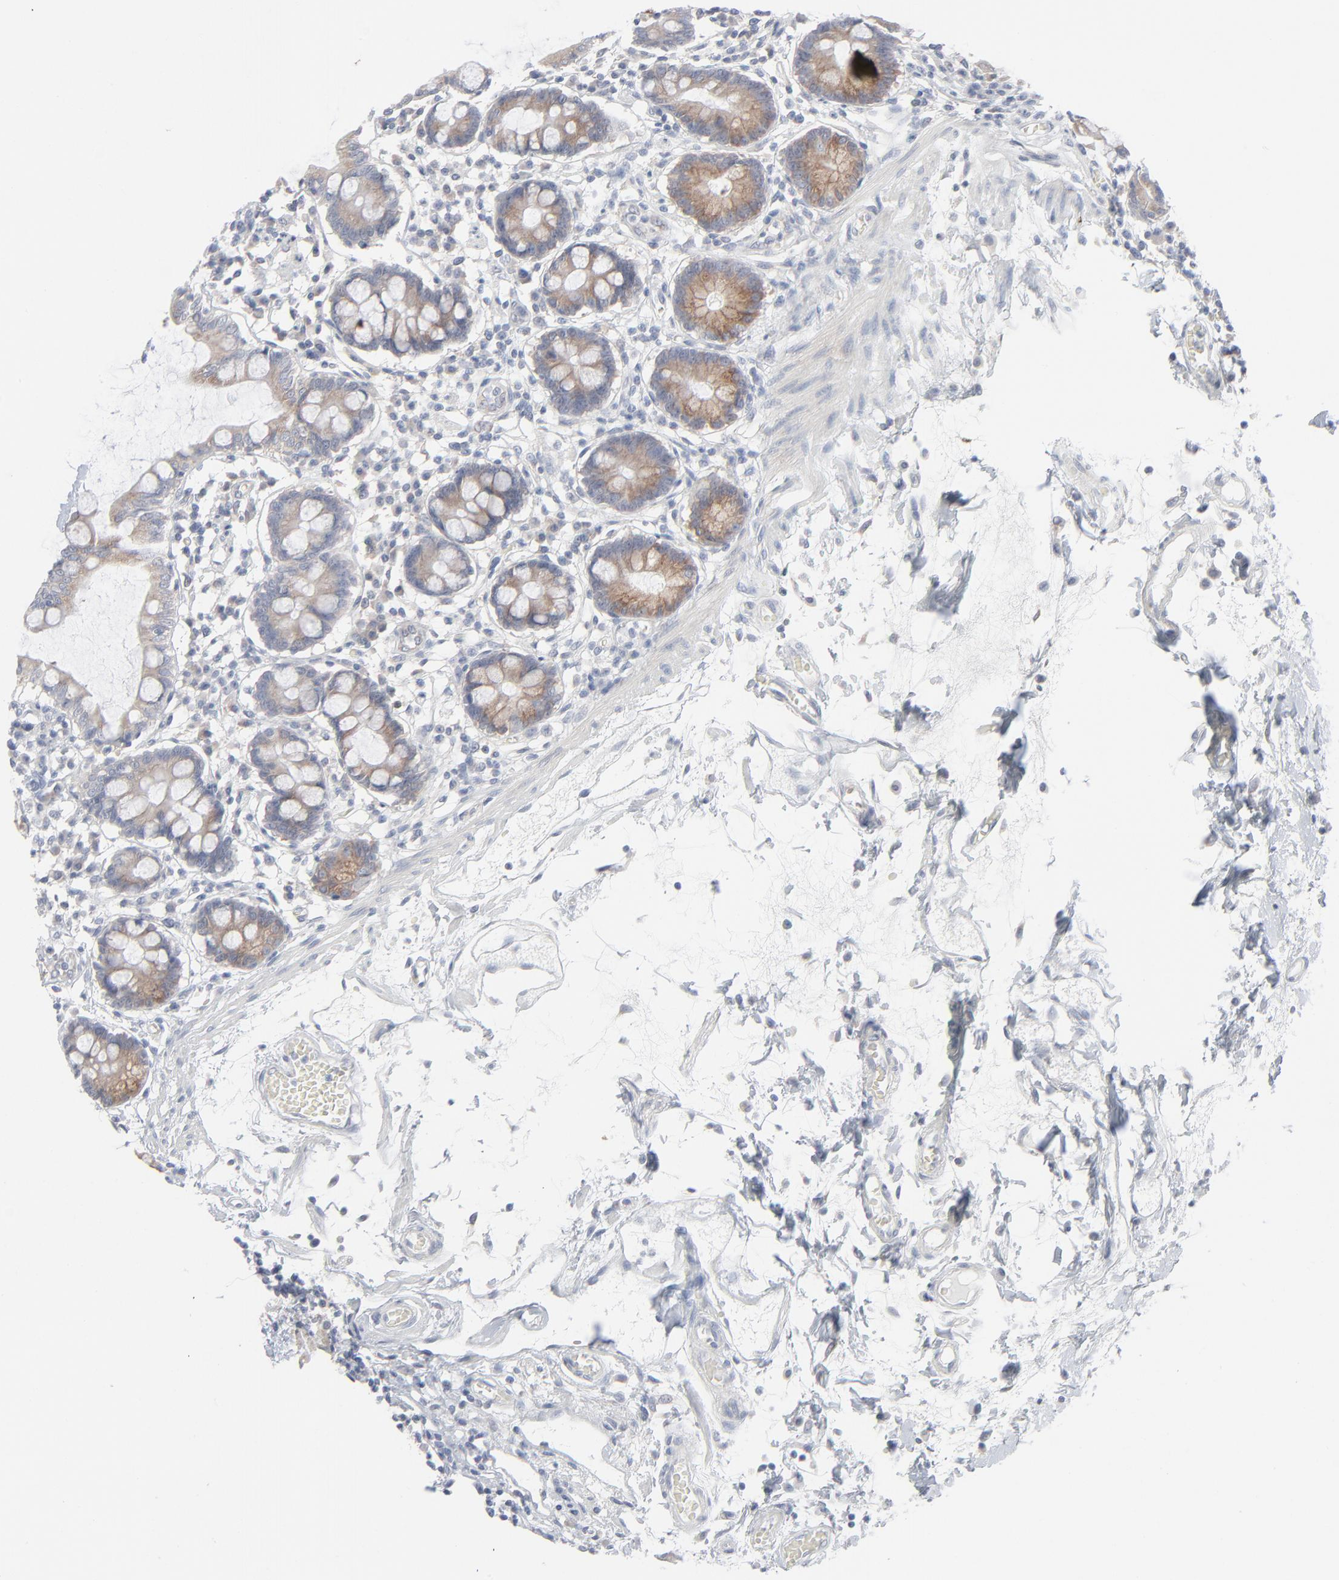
{"staining": {"intensity": "moderate", "quantity": ">75%", "location": "cytoplasmic/membranous"}, "tissue": "small intestine", "cell_type": "Glandular cells", "image_type": "normal", "snomed": [{"axis": "morphology", "description": "Normal tissue, NOS"}, {"axis": "topography", "description": "Small intestine"}], "caption": "This image reveals normal small intestine stained with immunohistochemistry (IHC) to label a protein in brown. The cytoplasmic/membranous of glandular cells show moderate positivity for the protein. Nuclei are counter-stained blue.", "gene": "KDSR", "patient": {"sex": "female", "age": 61}}